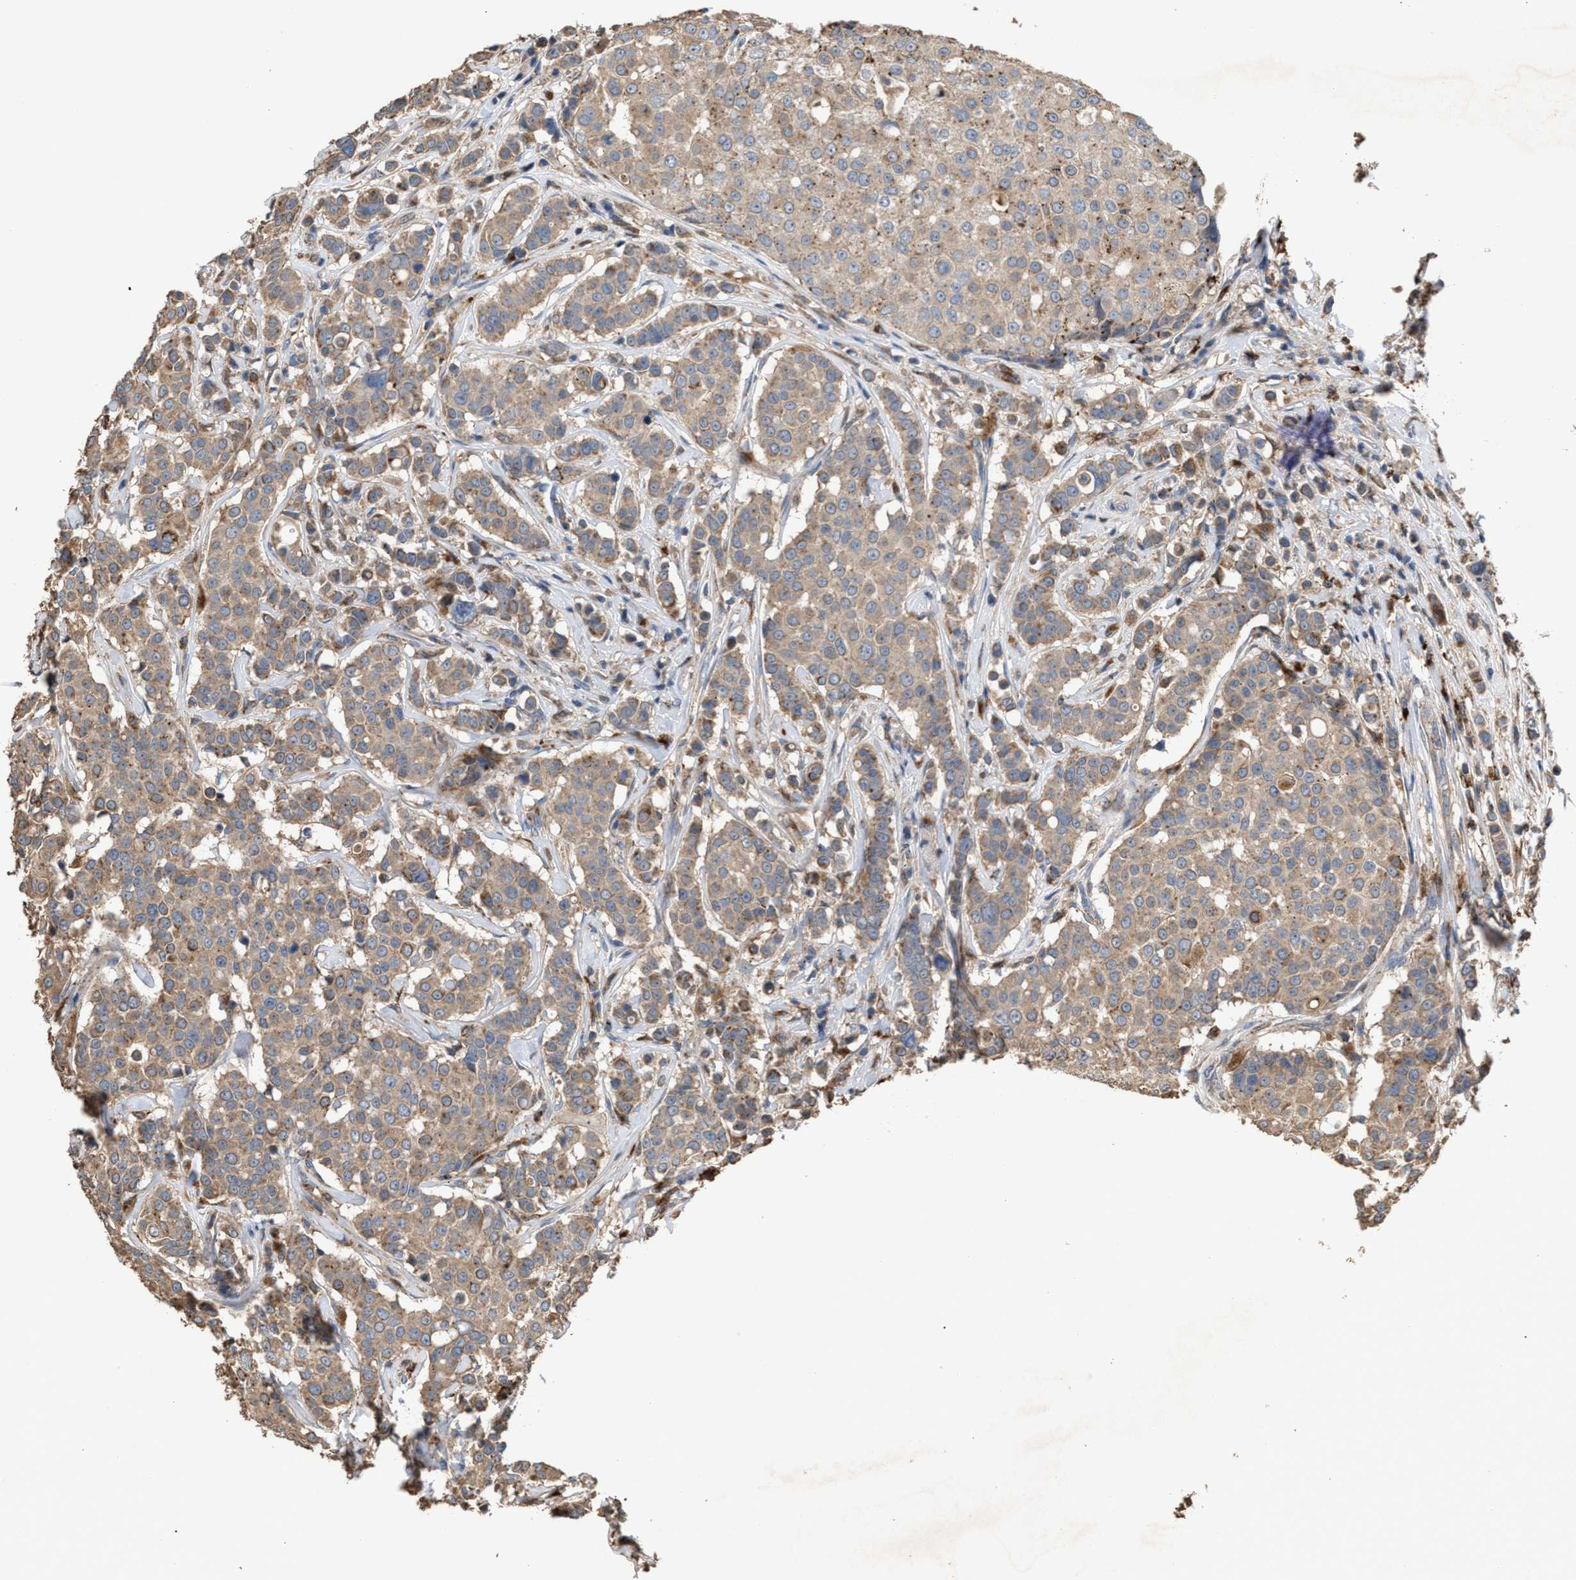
{"staining": {"intensity": "weak", "quantity": ">75%", "location": "cytoplasmic/membranous"}, "tissue": "breast cancer", "cell_type": "Tumor cells", "image_type": "cancer", "snomed": [{"axis": "morphology", "description": "Duct carcinoma"}, {"axis": "topography", "description": "Breast"}], "caption": "The micrograph reveals staining of invasive ductal carcinoma (breast), revealing weak cytoplasmic/membranous protein positivity (brown color) within tumor cells.", "gene": "ELMO3", "patient": {"sex": "female", "age": 27}}